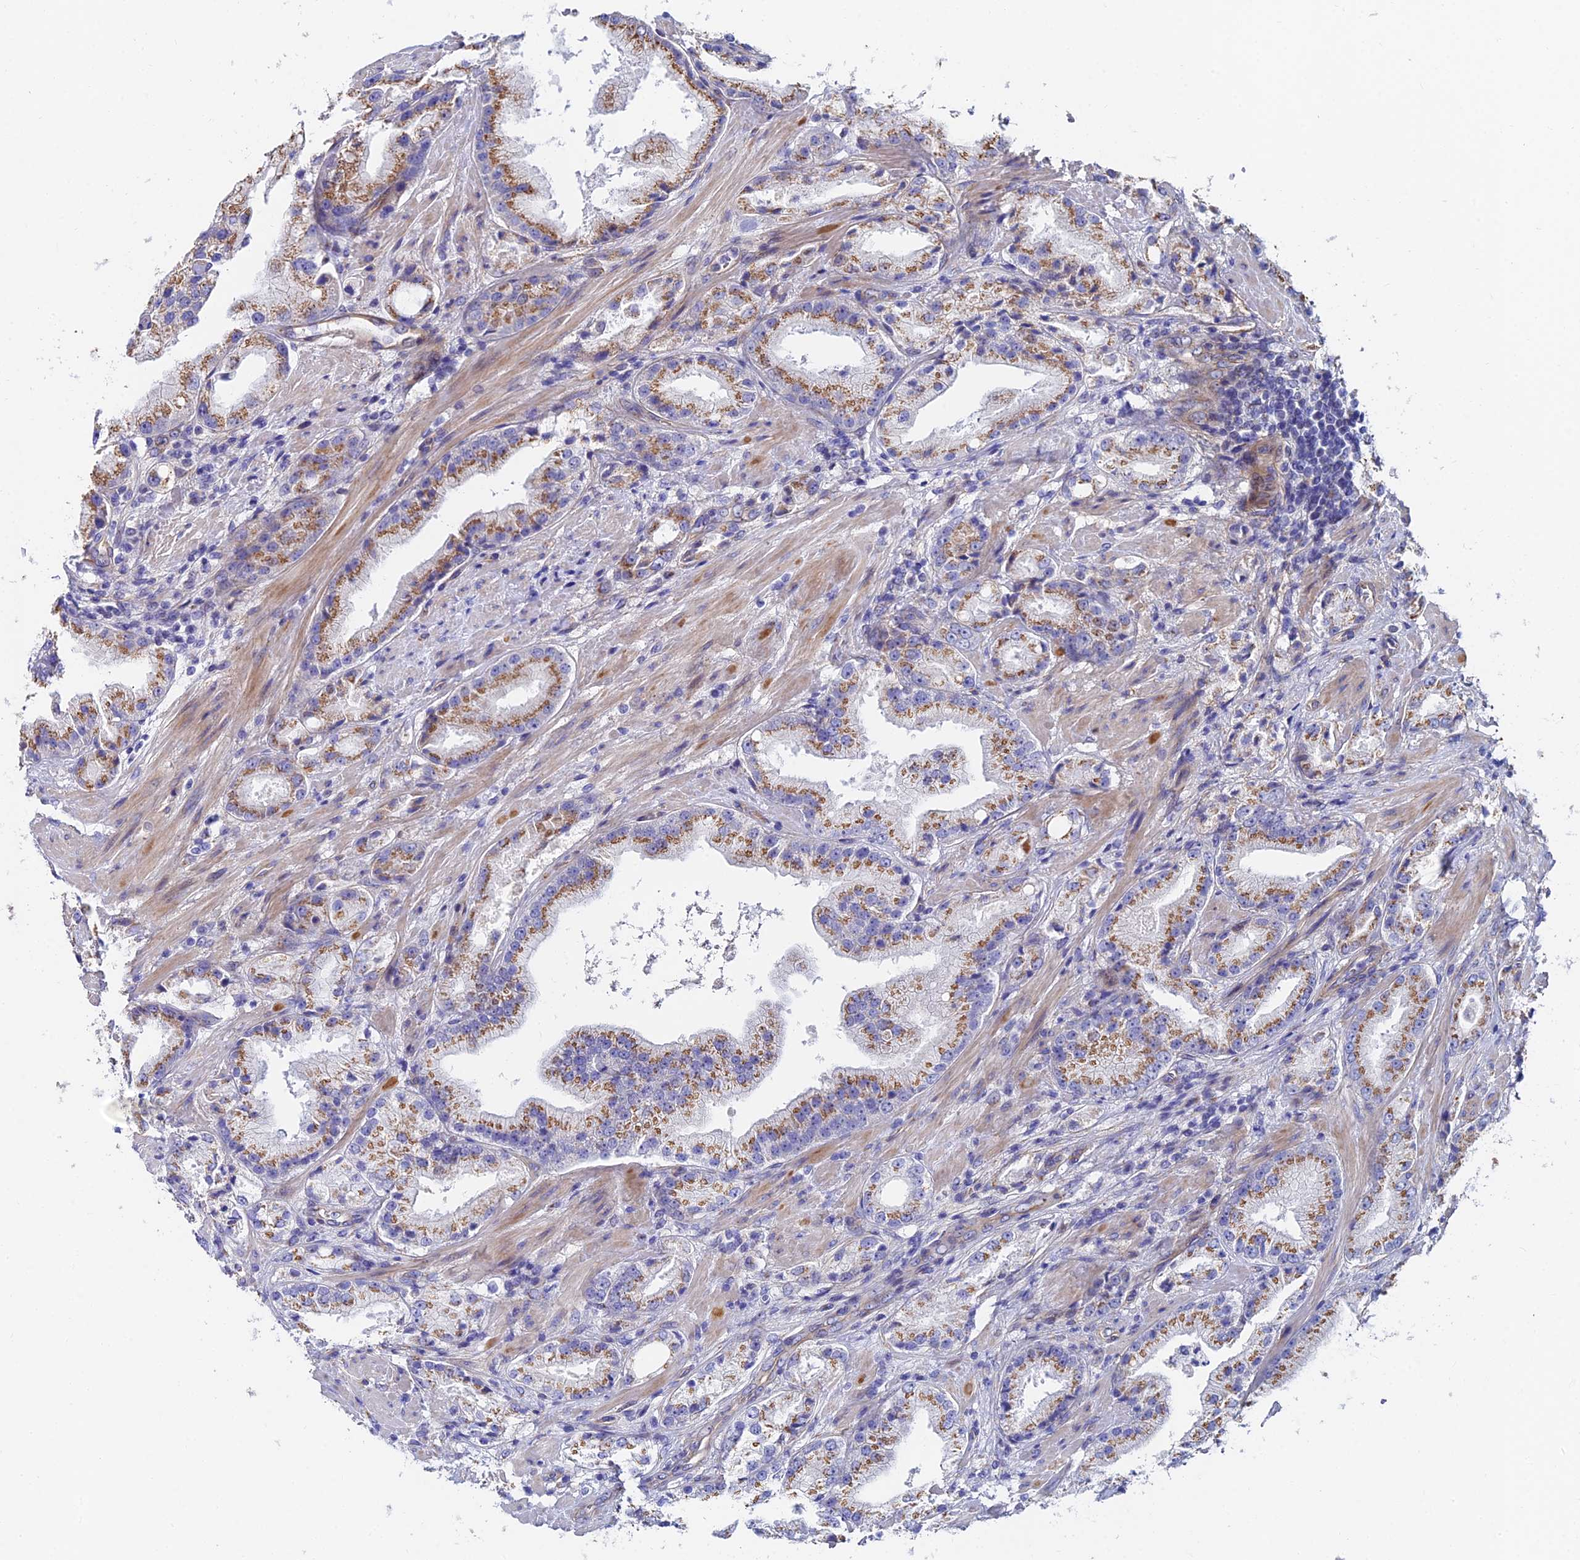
{"staining": {"intensity": "moderate", "quantity": ">75%", "location": "cytoplasmic/membranous"}, "tissue": "prostate cancer", "cell_type": "Tumor cells", "image_type": "cancer", "snomed": [{"axis": "morphology", "description": "Adenocarcinoma, Low grade"}, {"axis": "topography", "description": "Prostate"}], "caption": "Adenocarcinoma (low-grade) (prostate) tissue exhibits moderate cytoplasmic/membranous staining in approximately >75% of tumor cells", "gene": "ADGRF3", "patient": {"sex": "male", "age": 67}}